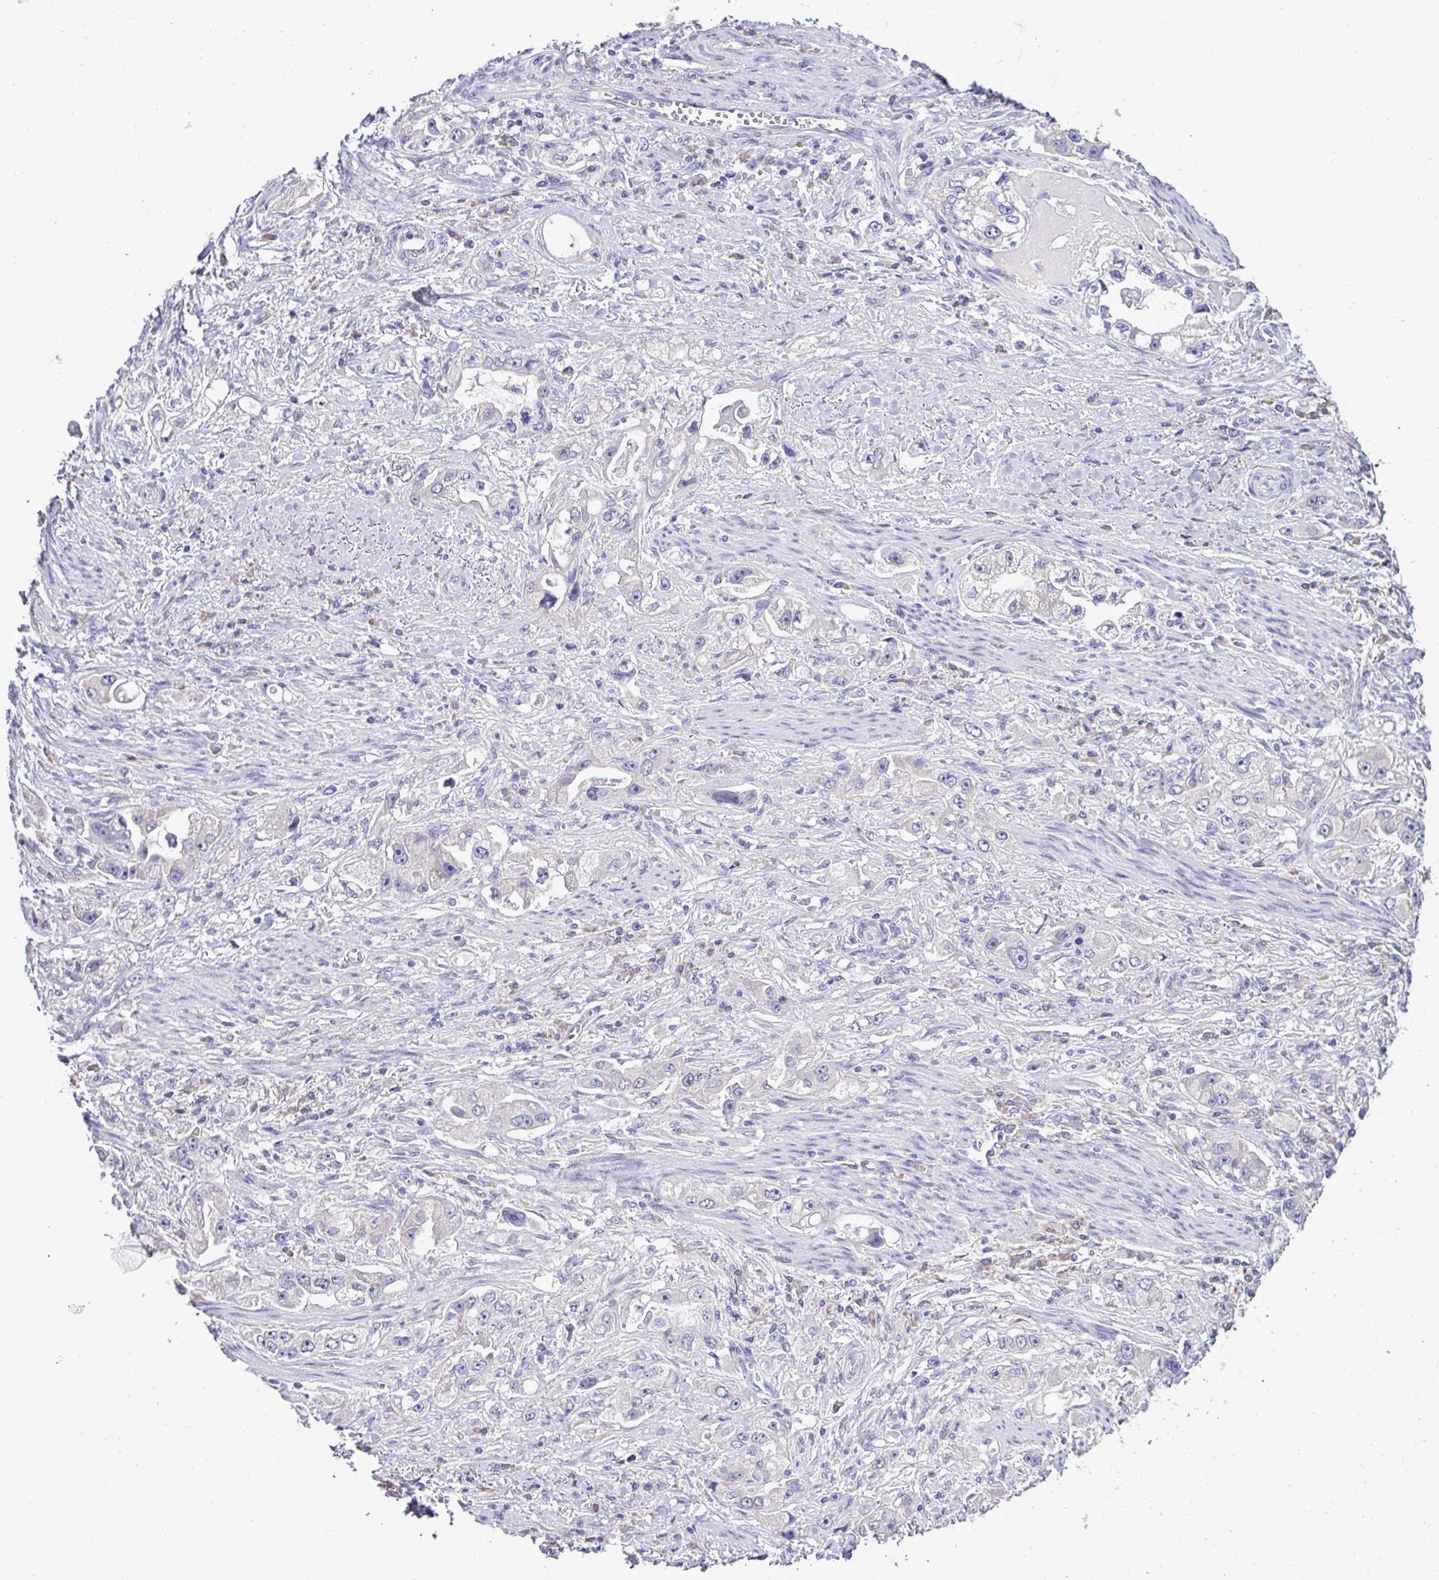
{"staining": {"intensity": "weak", "quantity": "<25%", "location": "cytoplasmic/membranous"}, "tissue": "stomach cancer", "cell_type": "Tumor cells", "image_type": "cancer", "snomed": [{"axis": "morphology", "description": "Adenocarcinoma, NOS"}, {"axis": "topography", "description": "Stomach, lower"}], "caption": "There is no significant expression in tumor cells of stomach cancer. Nuclei are stained in blue.", "gene": "ST8SIA2", "patient": {"sex": "female", "age": 93}}